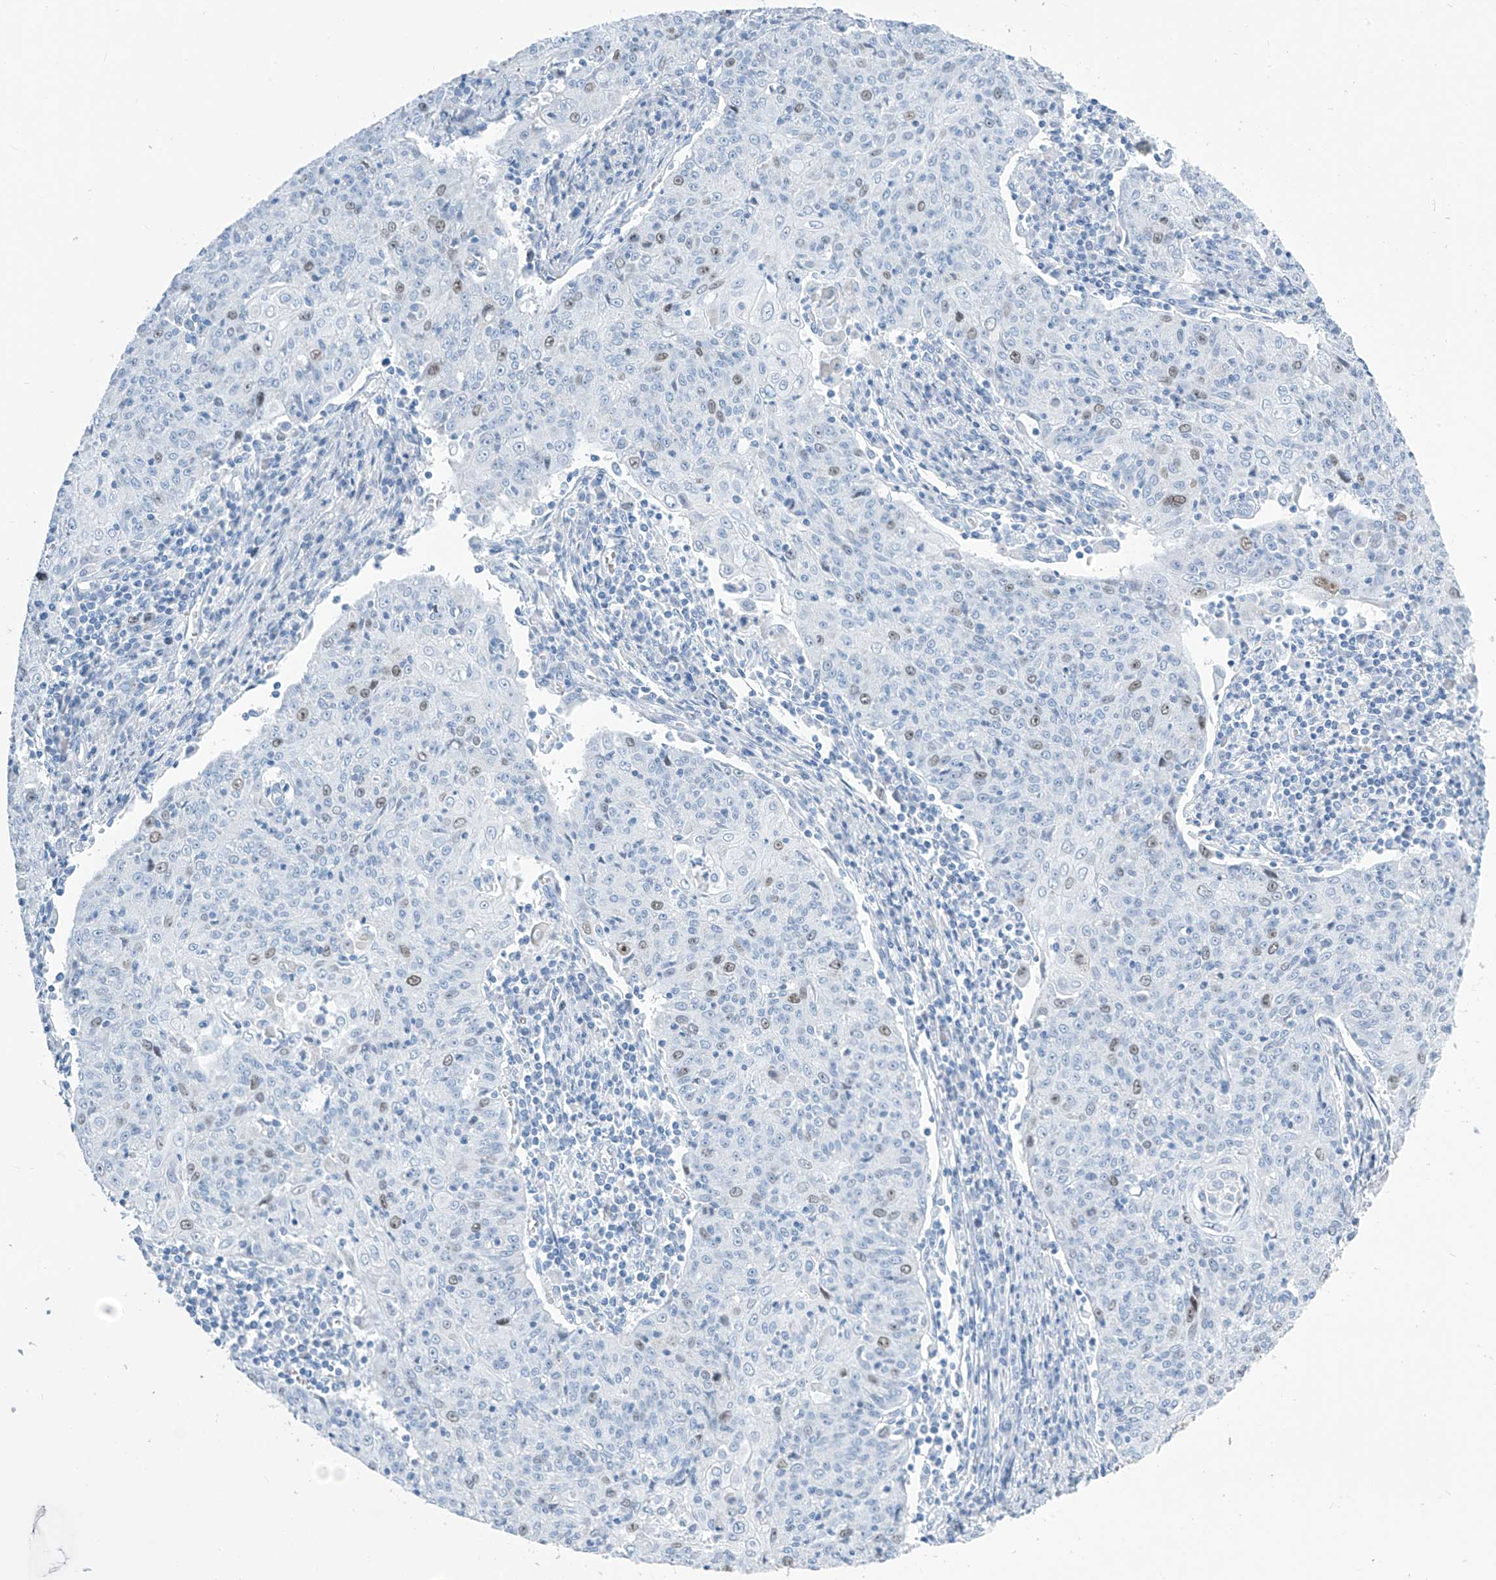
{"staining": {"intensity": "weak", "quantity": "<25%", "location": "nuclear"}, "tissue": "cervical cancer", "cell_type": "Tumor cells", "image_type": "cancer", "snomed": [{"axis": "morphology", "description": "Squamous cell carcinoma, NOS"}, {"axis": "topography", "description": "Cervix"}], "caption": "Photomicrograph shows no protein staining in tumor cells of cervical cancer tissue. (DAB (3,3'-diaminobenzidine) immunohistochemistry (IHC) visualized using brightfield microscopy, high magnification).", "gene": "SGO2", "patient": {"sex": "female", "age": 48}}